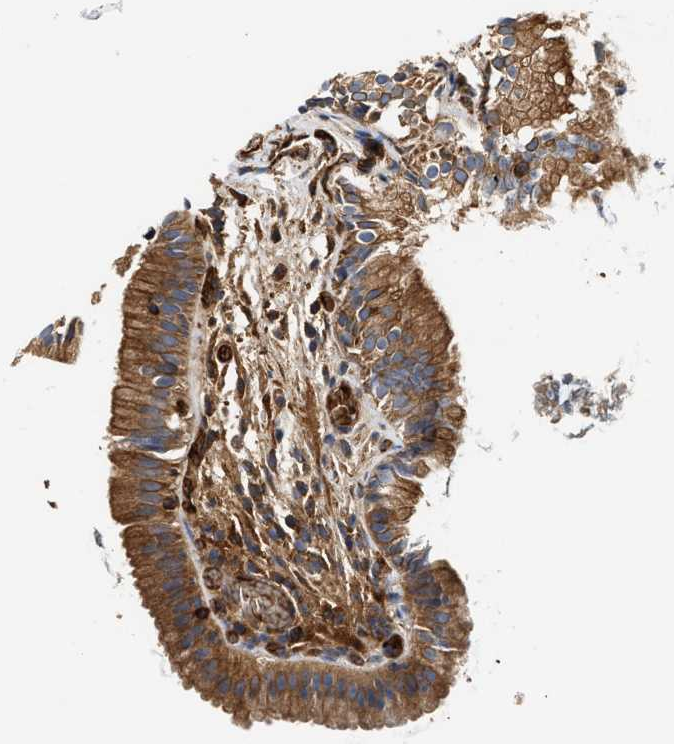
{"staining": {"intensity": "moderate", "quantity": ">75%", "location": "cytoplasmic/membranous"}, "tissue": "gallbladder", "cell_type": "Glandular cells", "image_type": "normal", "snomed": [{"axis": "morphology", "description": "Normal tissue, NOS"}, {"axis": "topography", "description": "Gallbladder"}], "caption": "Protein expression analysis of normal gallbladder demonstrates moderate cytoplasmic/membranous positivity in about >75% of glandular cells.", "gene": "HIP1", "patient": {"sex": "female", "age": 26}}